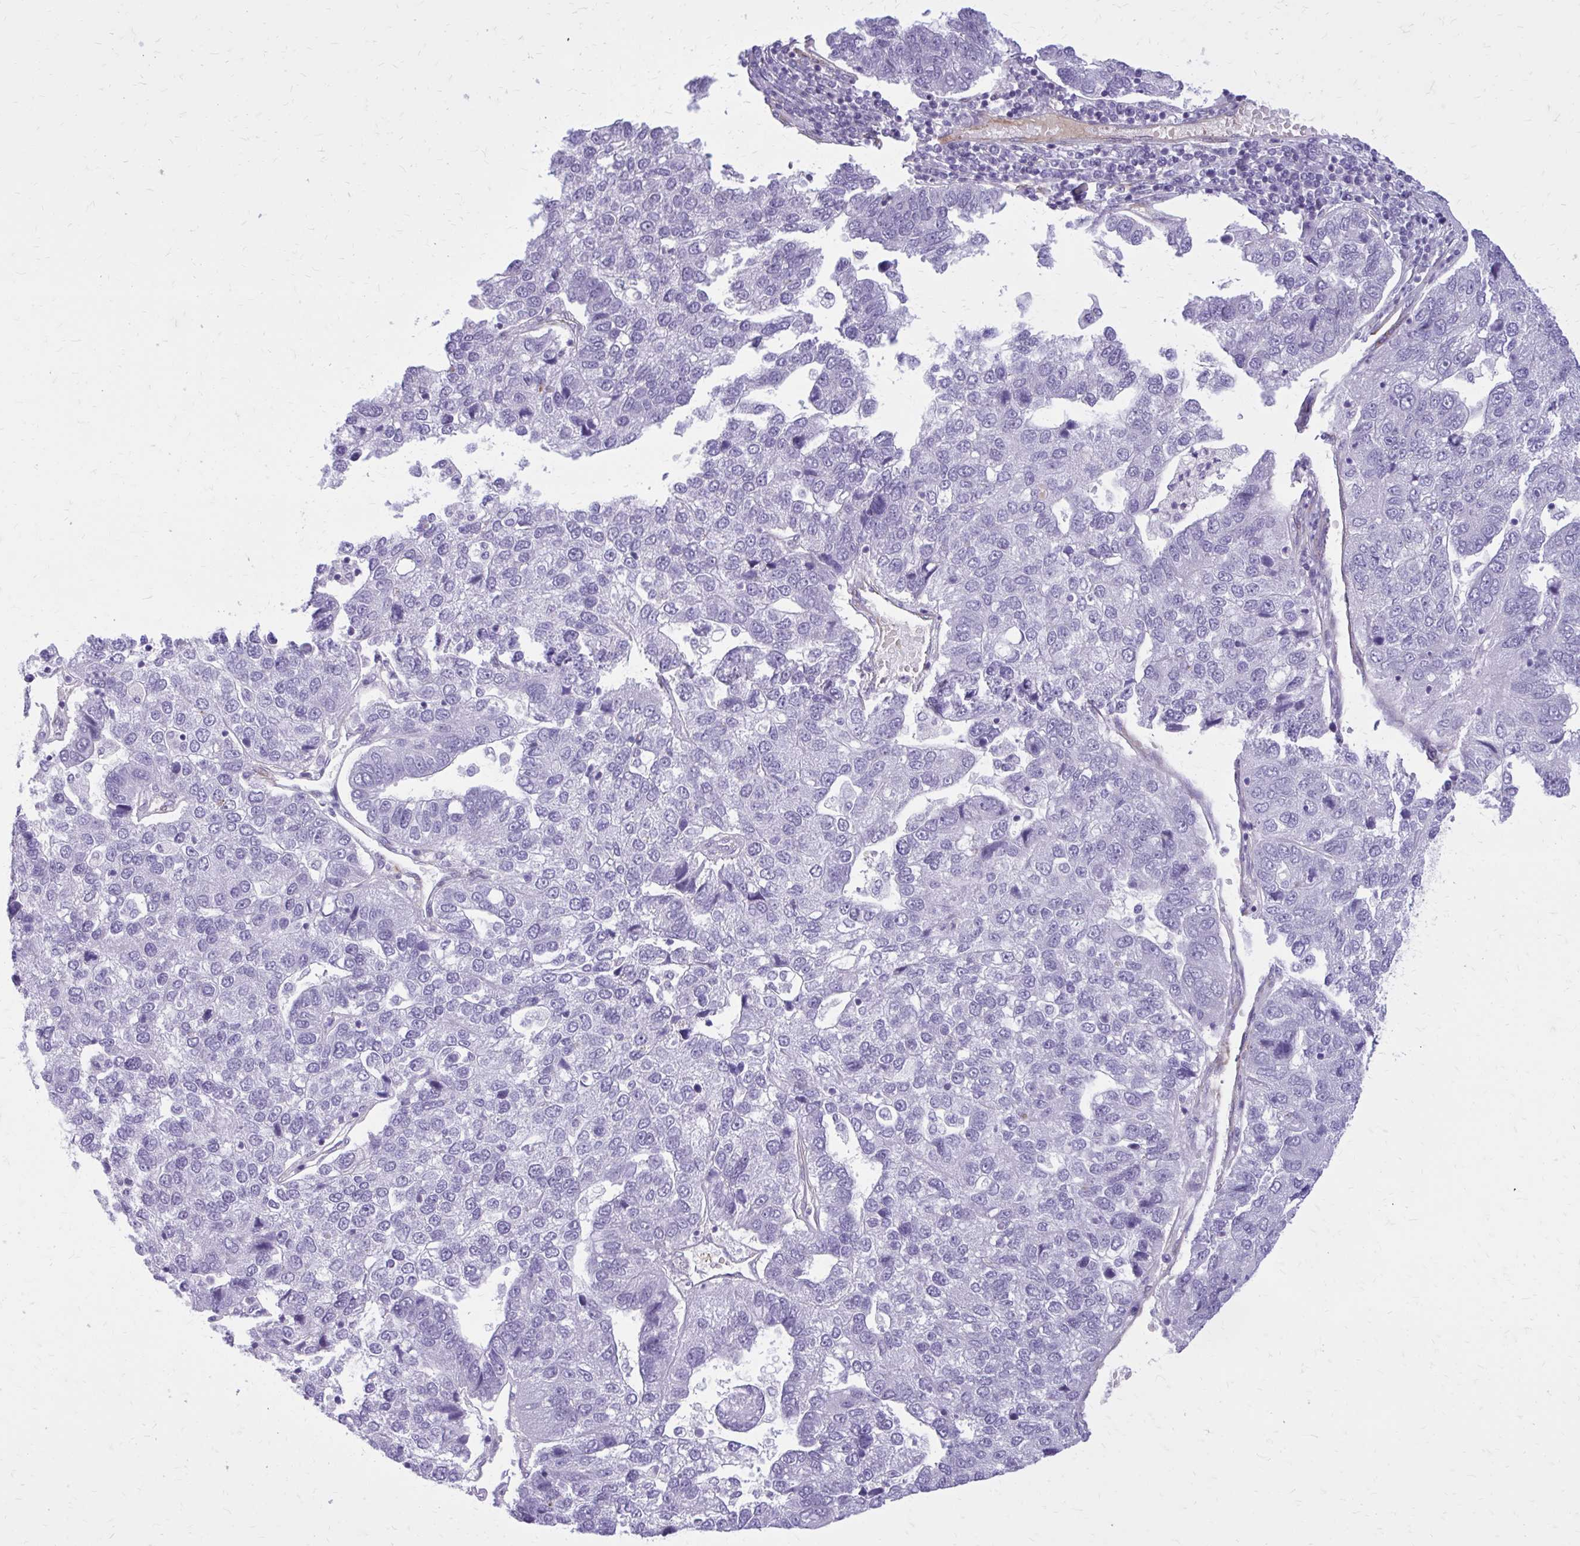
{"staining": {"intensity": "negative", "quantity": "none", "location": "none"}, "tissue": "pancreatic cancer", "cell_type": "Tumor cells", "image_type": "cancer", "snomed": [{"axis": "morphology", "description": "Adenocarcinoma, NOS"}, {"axis": "topography", "description": "Pancreas"}], "caption": "Pancreatic cancer (adenocarcinoma) was stained to show a protein in brown. There is no significant expression in tumor cells.", "gene": "BEND5", "patient": {"sex": "female", "age": 61}}